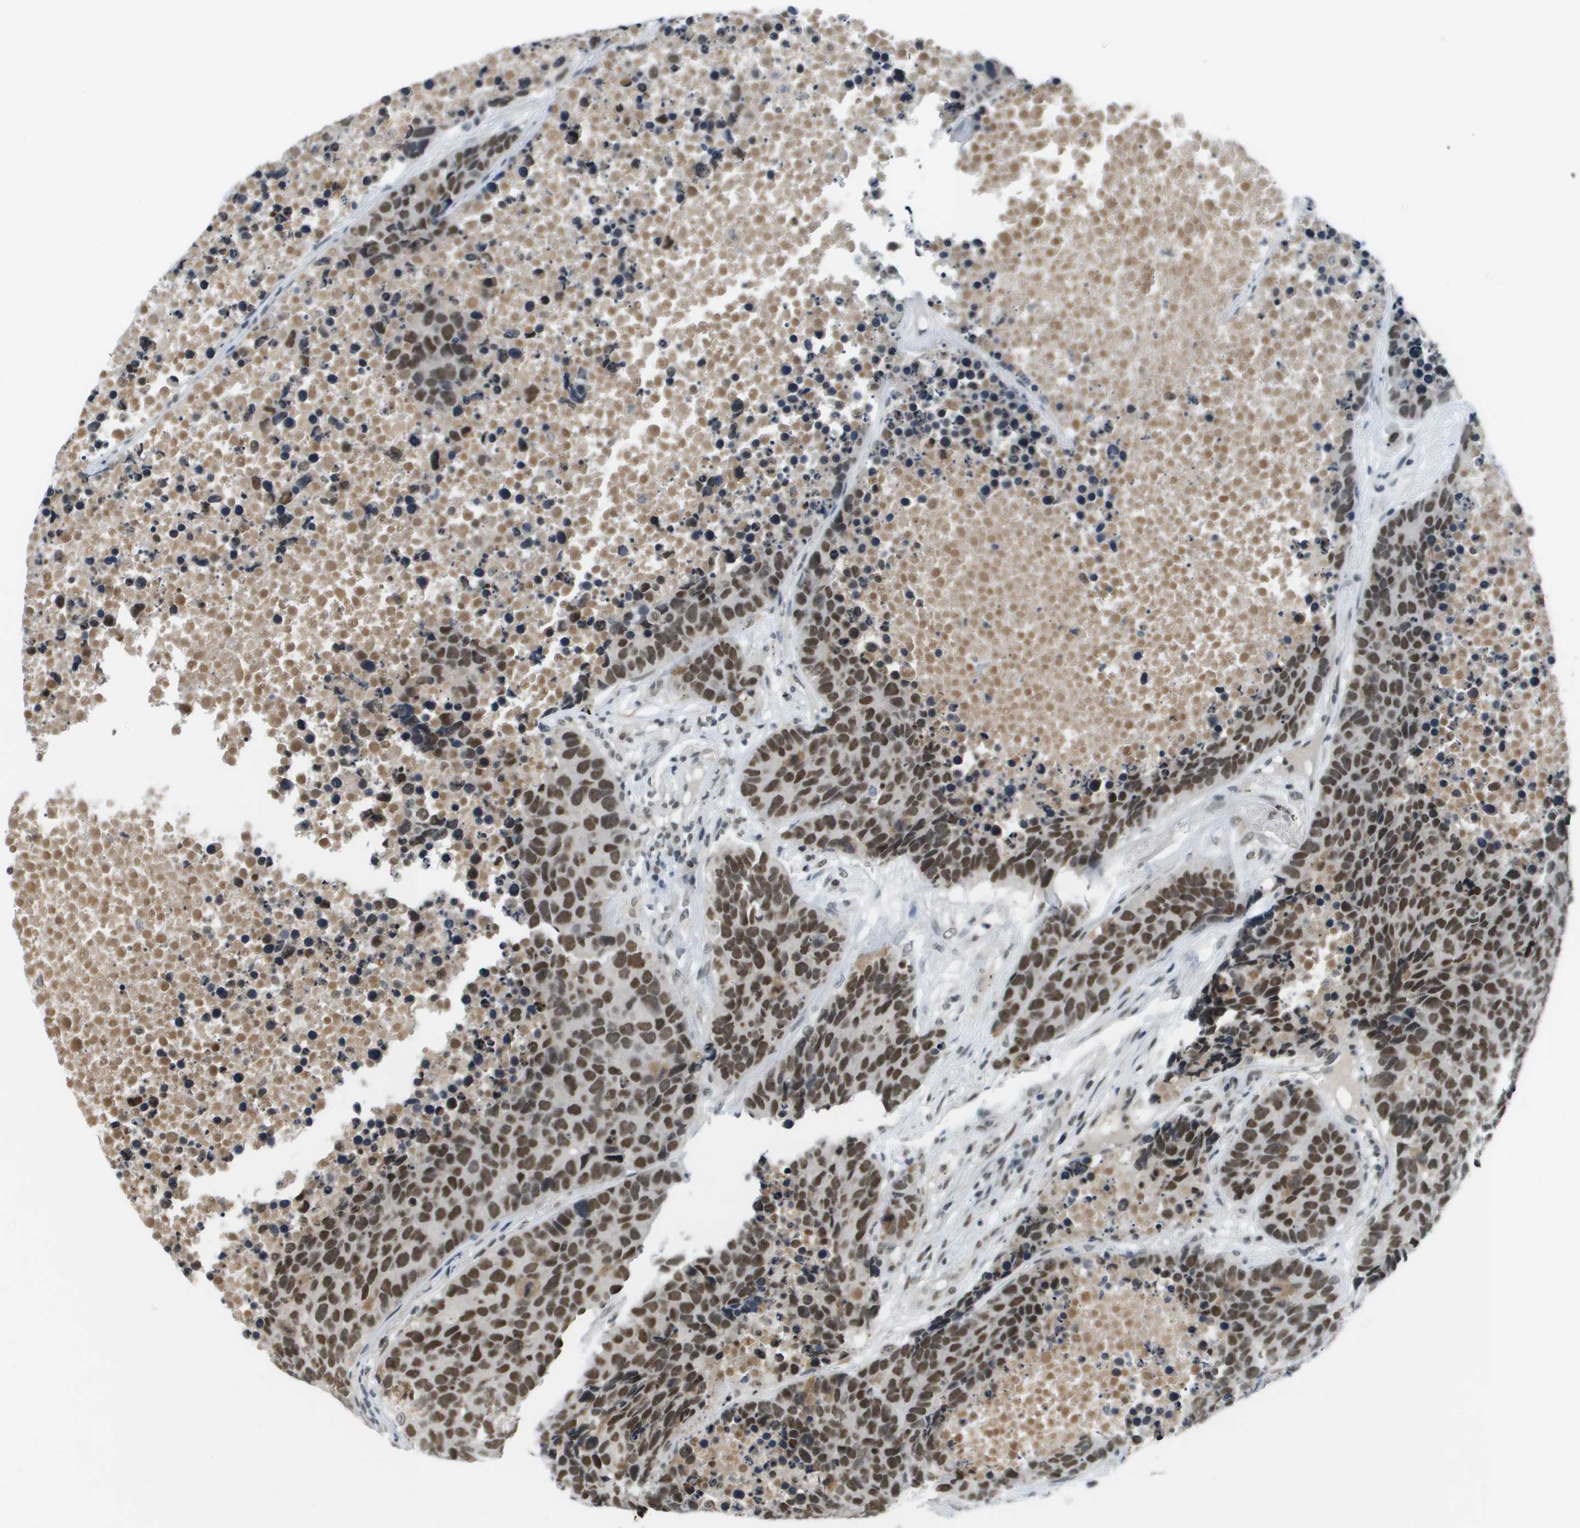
{"staining": {"intensity": "strong", "quantity": ">75%", "location": "nuclear"}, "tissue": "carcinoid", "cell_type": "Tumor cells", "image_type": "cancer", "snomed": [{"axis": "morphology", "description": "Carcinoid, malignant, NOS"}, {"axis": "topography", "description": "Lung"}], "caption": "Carcinoid stained for a protein (brown) exhibits strong nuclear positive expression in approximately >75% of tumor cells.", "gene": "CBX5", "patient": {"sex": "male", "age": 60}}